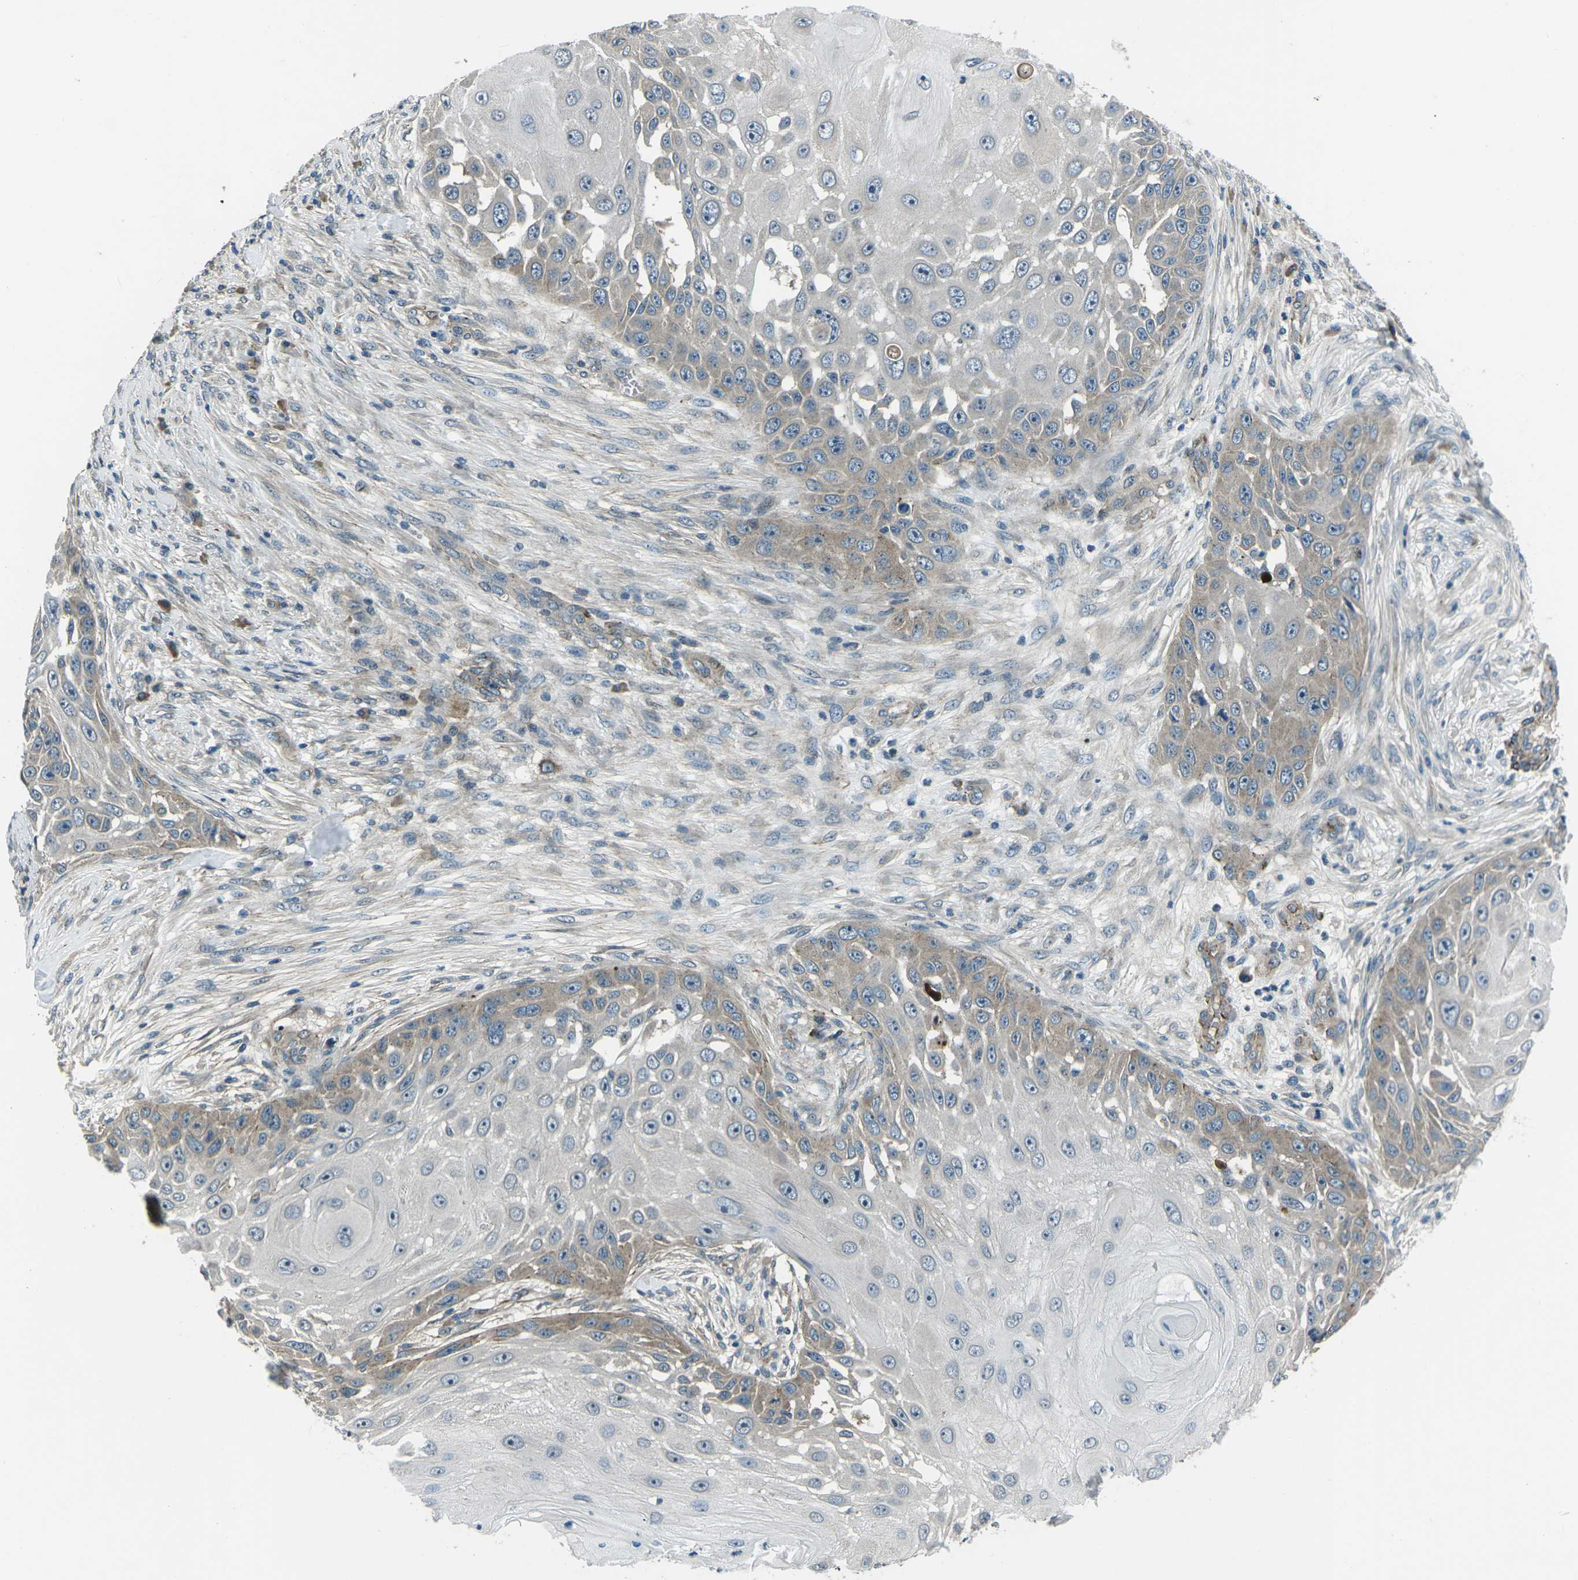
{"staining": {"intensity": "weak", "quantity": "25%-75%", "location": "cytoplasmic/membranous"}, "tissue": "skin cancer", "cell_type": "Tumor cells", "image_type": "cancer", "snomed": [{"axis": "morphology", "description": "Squamous cell carcinoma, NOS"}, {"axis": "topography", "description": "Skin"}], "caption": "Brown immunohistochemical staining in human squamous cell carcinoma (skin) displays weak cytoplasmic/membranous staining in about 25%-75% of tumor cells. The staining was performed using DAB, with brown indicating positive protein expression. Nuclei are stained blue with hematoxylin.", "gene": "AFAP1", "patient": {"sex": "female", "age": 44}}